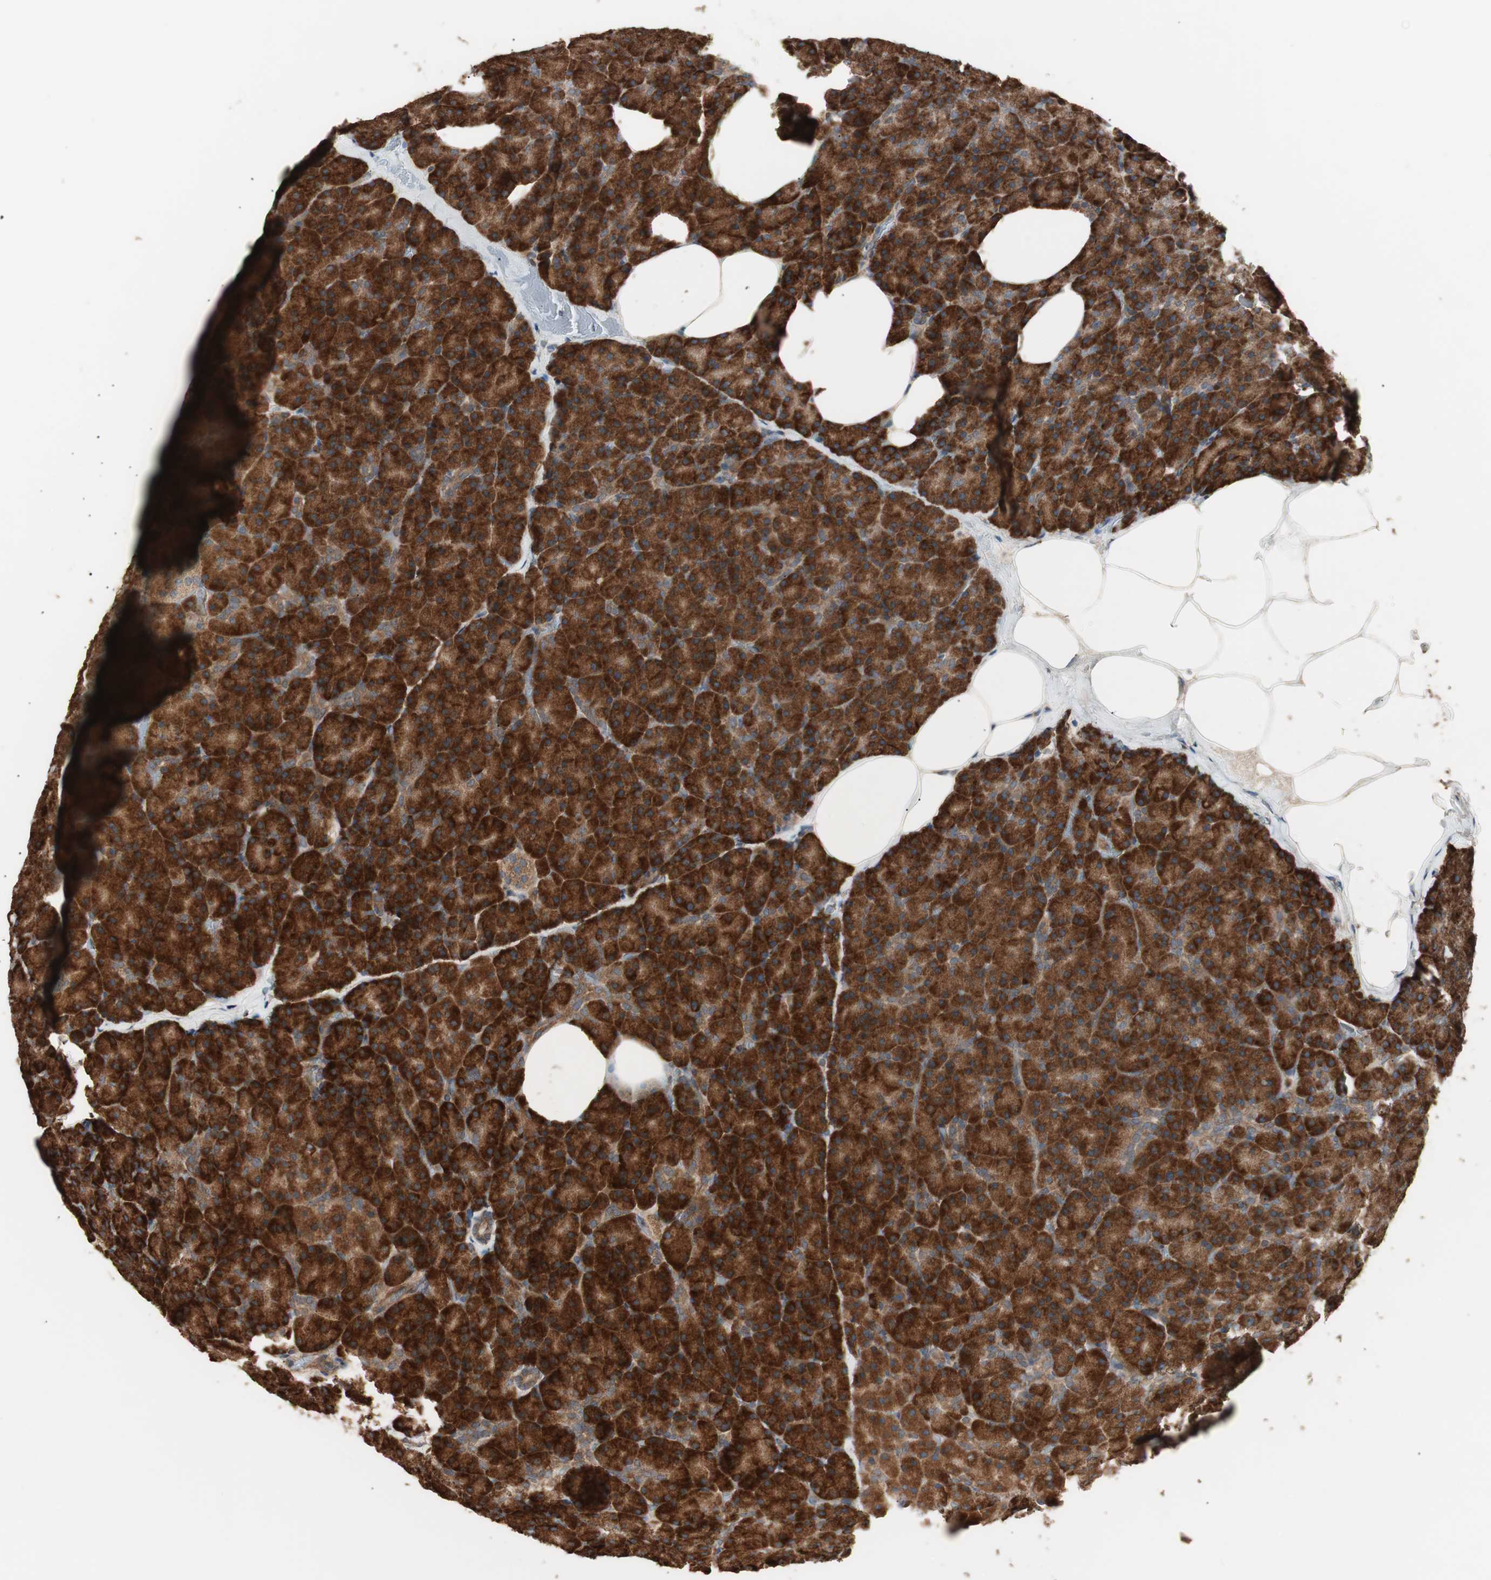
{"staining": {"intensity": "strong", "quantity": ">75%", "location": "cytoplasmic/membranous"}, "tissue": "pancreas", "cell_type": "Exocrine glandular cells", "image_type": "normal", "snomed": [{"axis": "morphology", "description": "Normal tissue, NOS"}, {"axis": "topography", "description": "Pancreas"}], "caption": "Pancreas stained with DAB immunohistochemistry (IHC) exhibits high levels of strong cytoplasmic/membranous expression in approximately >75% of exocrine glandular cells.", "gene": "LZTS1", "patient": {"sex": "female", "age": 35}}